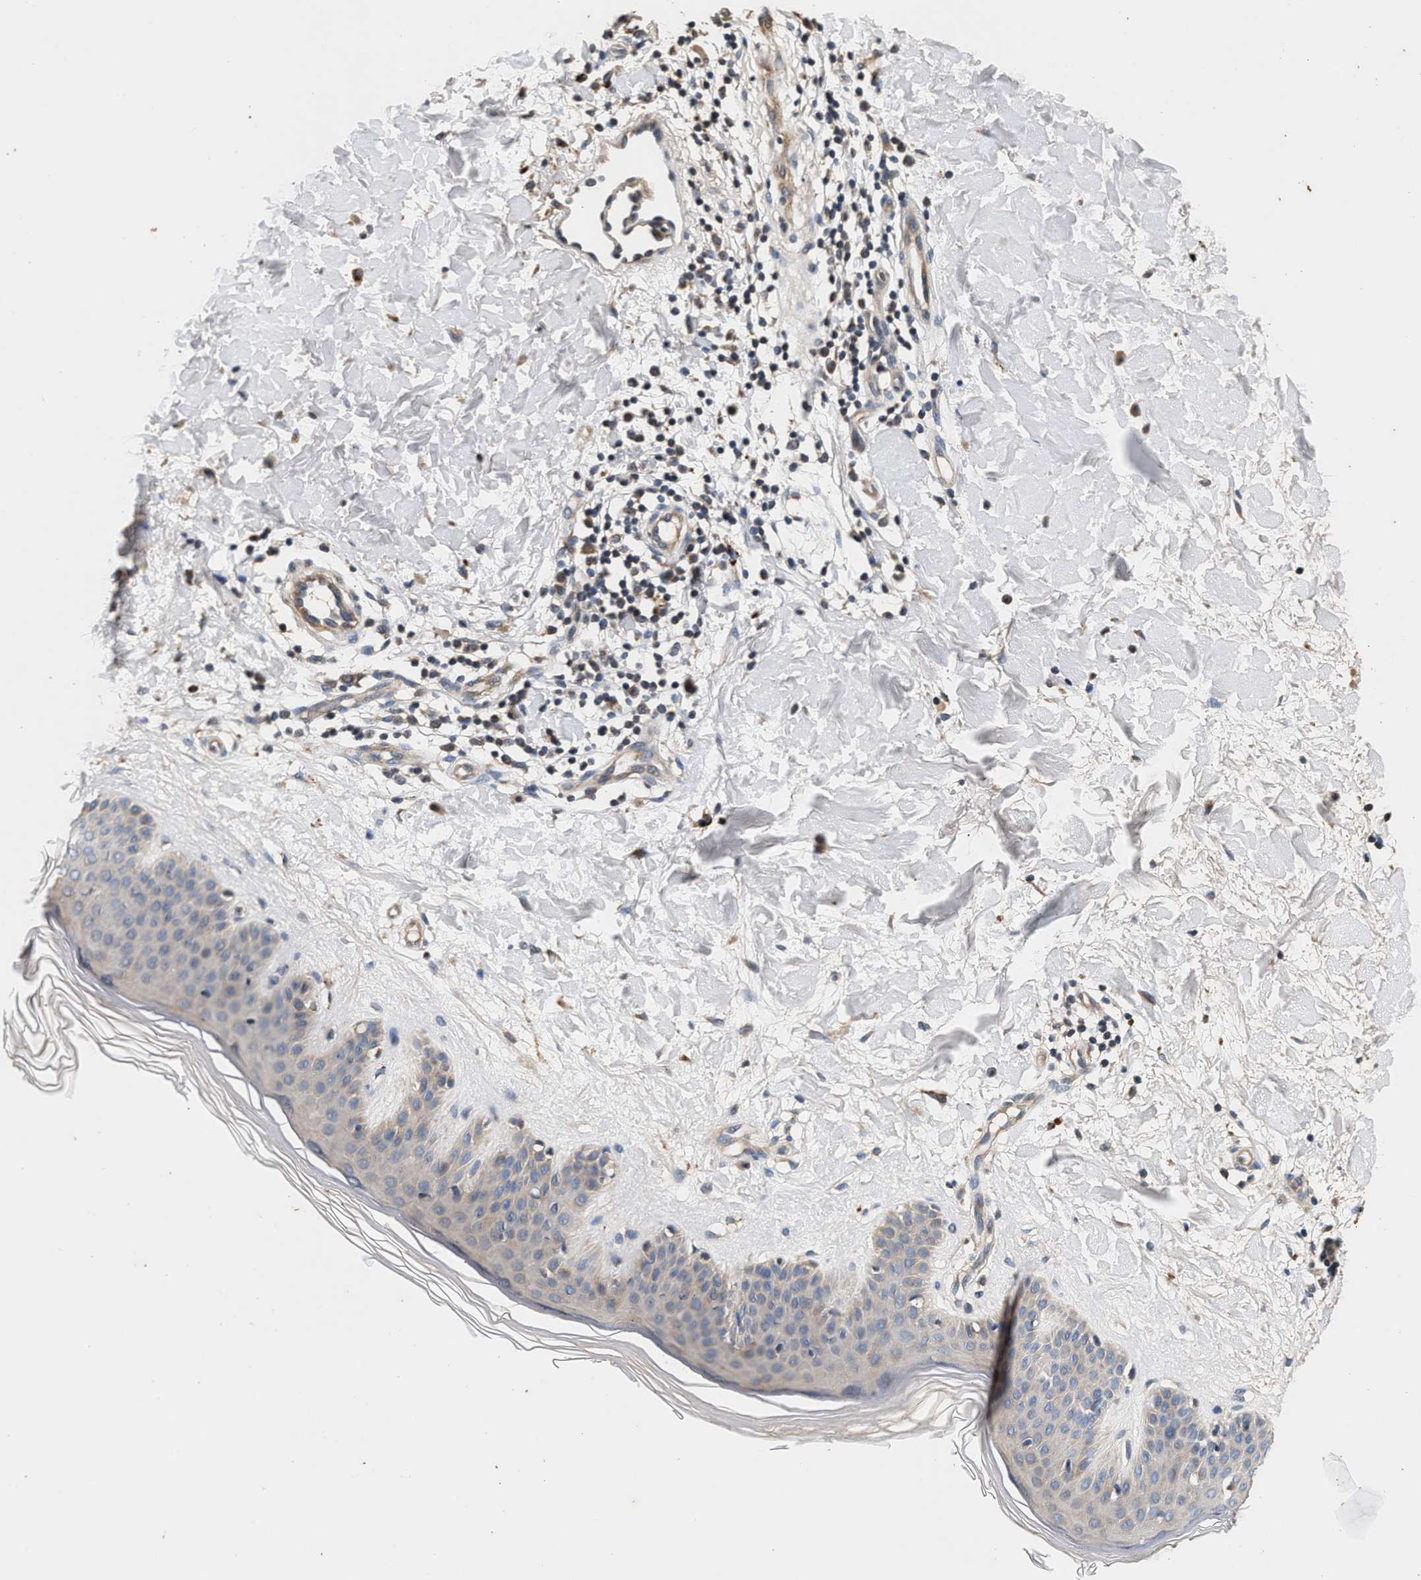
{"staining": {"intensity": "weak", "quantity": "25%-75%", "location": "cytoplasmic/membranous"}, "tissue": "skin", "cell_type": "Fibroblasts", "image_type": "normal", "snomed": [{"axis": "morphology", "description": "Normal tissue, NOS"}, {"axis": "morphology", "description": "Malignant melanoma, Metastatic site"}, {"axis": "topography", "description": "Skin"}], "caption": "IHC micrograph of unremarkable skin: human skin stained using IHC shows low levels of weak protein expression localized specifically in the cytoplasmic/membranous of fibroblasts, appearing as a cytoplasmic/membranous brown color.", "gene": "PTGR3", "patient": {"sex": "male", "age": 41}}